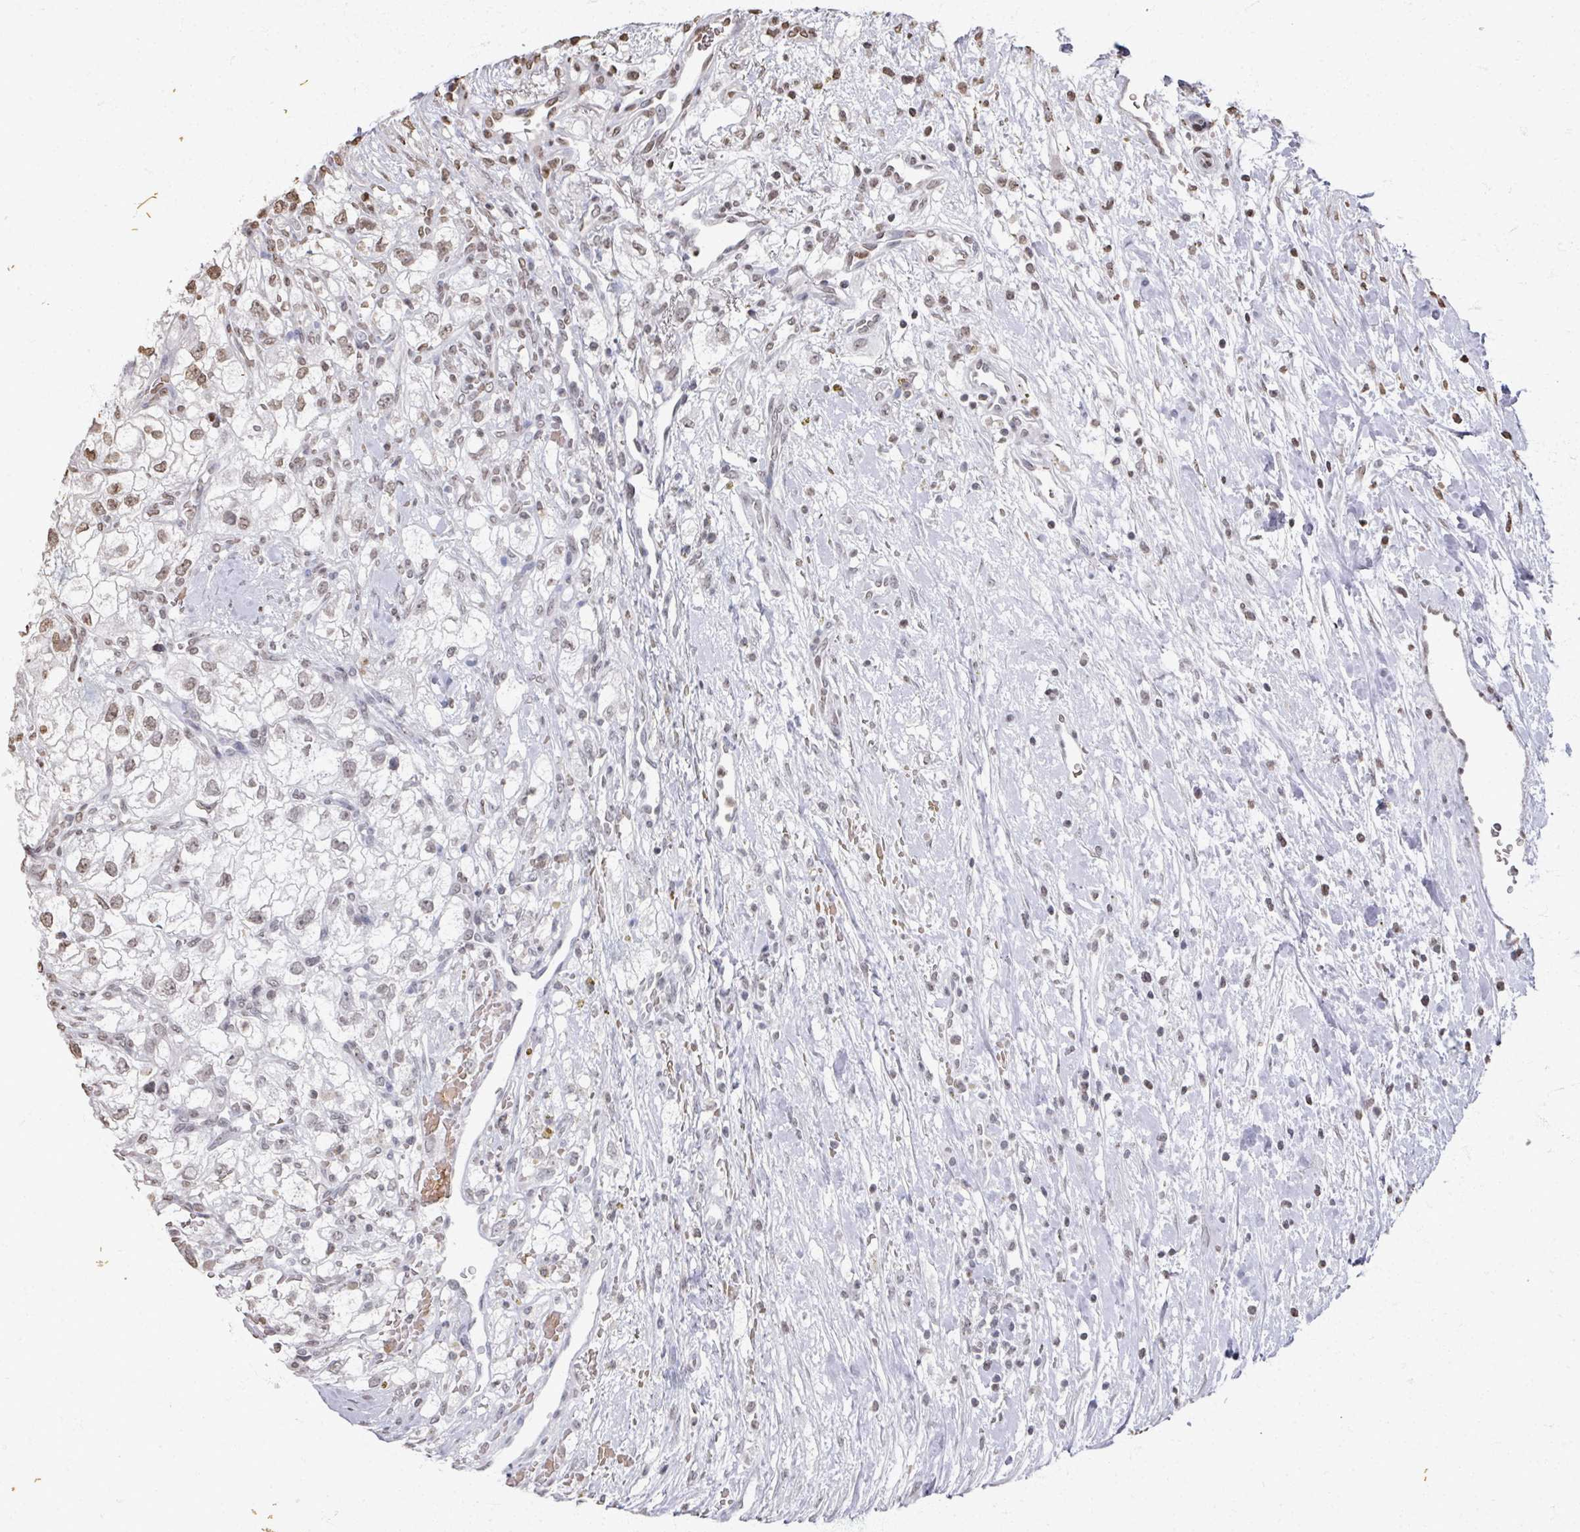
{"staining": {"intensity": "weak", "quantity": "25%-75%", "location": "nuclear"}, "tissue": "renal cancer", "cell_type": "Tumor cells", "image_type": "cancer", "snomed": [{"axis": "morphology", "description": "Adenocarcinoma, NOS"}, {"axis": "topography", "description": "Kidney"}], "caption": "Adenocarcinoma (renal) was stained to show a protein in brown. There is low levels of weak nuclear positivity in approximately 25%-75% of tumor cells. (brown staining indicates protein expression, while blue staining denotes nuclei).", "gene": "DCUN1D5", "patient": {"sex": "male", "age": 59}}